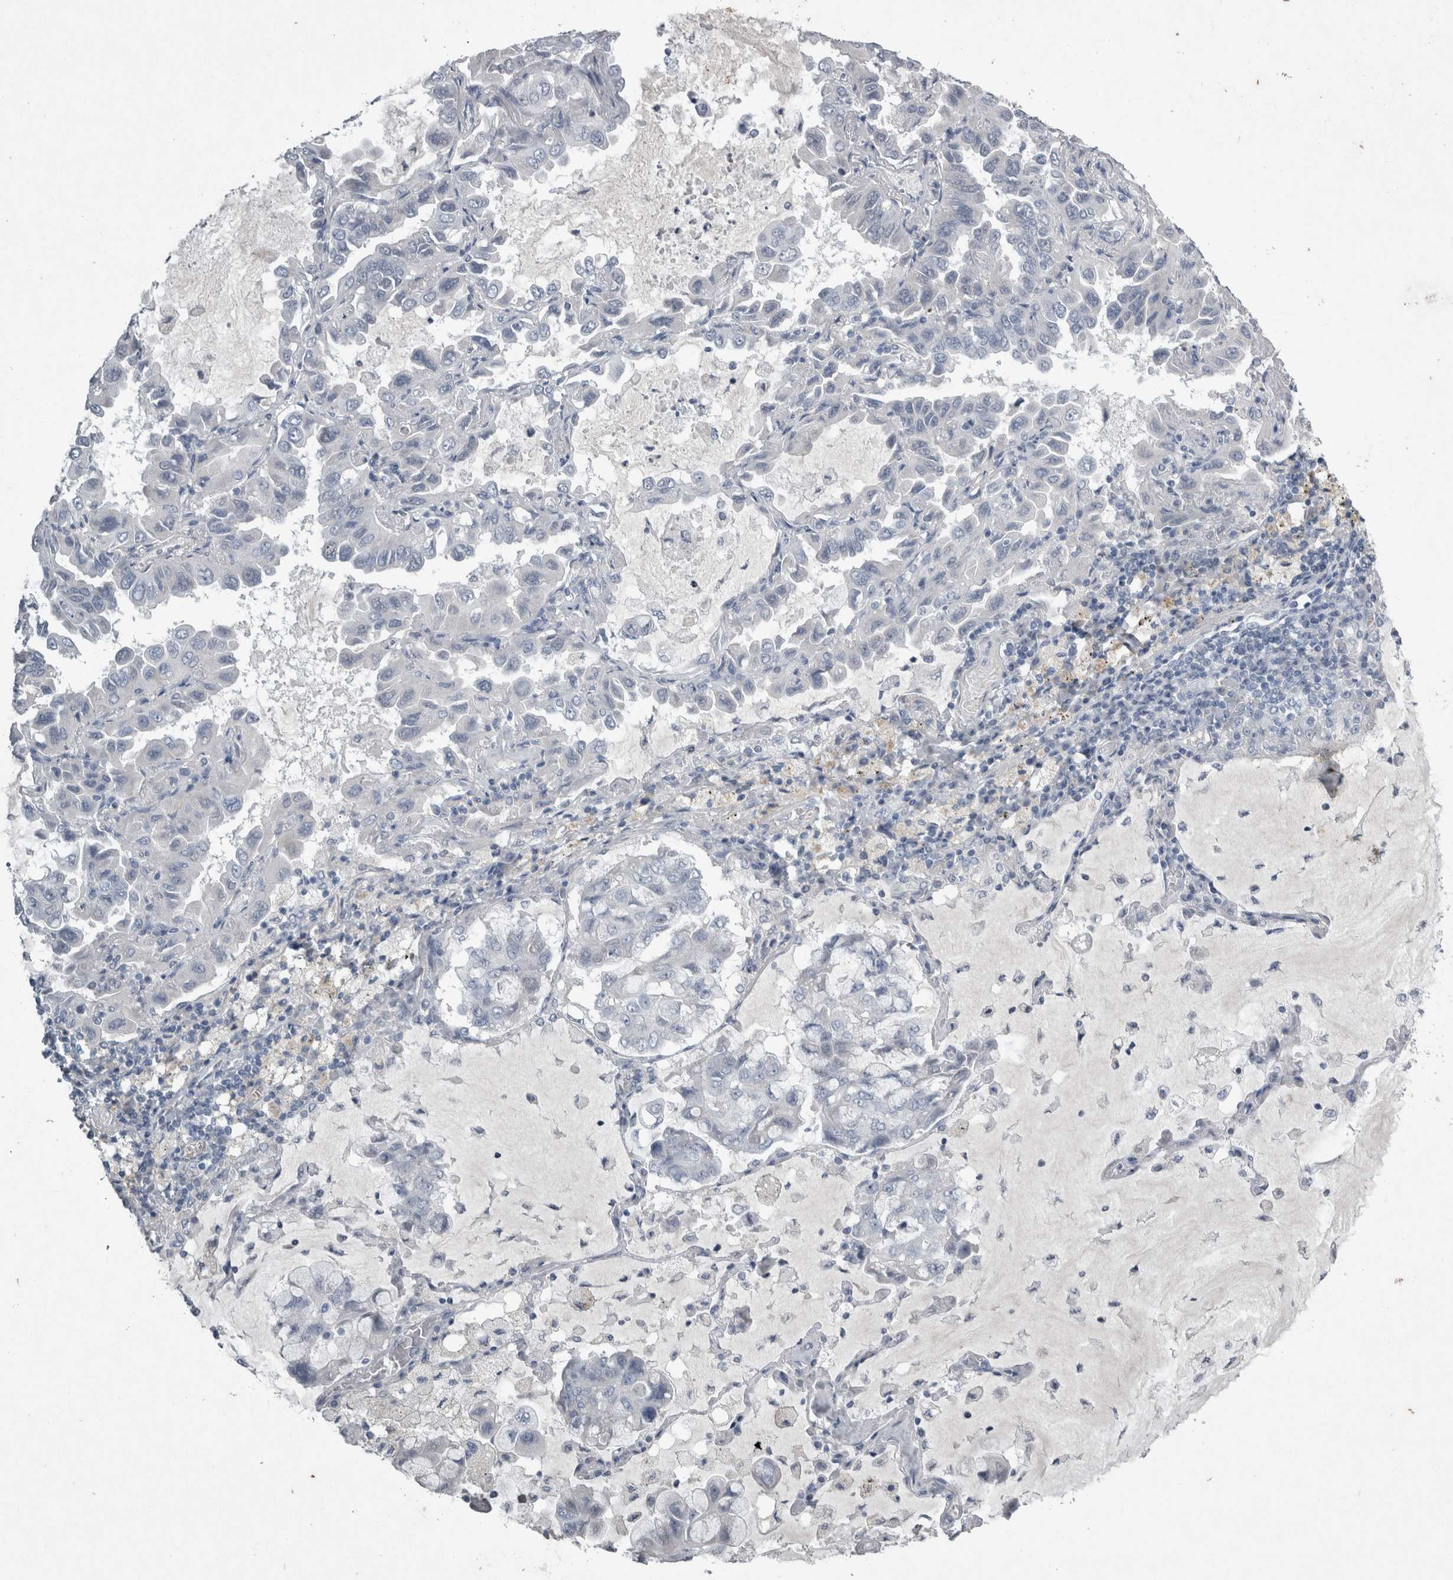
{"staining": {"intensity": "negative", "quantity": "none", "location": "none"}, "tissue": "lung cancer", "cell_type": "Tumor cells", "image_type": "cancer", "snomed": [{"axis": "morphology", "description": "Adenocarcinoma, NOS"}, {"axis": "topography", "description": "Lung"}], "caption": "High magnification brightfield microscopy of lung cancer stained with DAB (brown) and counterstained with hematoxylin (blue): tumor cells show no significant staining. Brightfield microscopy of IHC stained with DAB (3,3'-diaminobenzidine) (brown) and hematoxylin (blue), captured at high magnification.", "gene": "PDX1", "patient": {"sex": "male", "age": 64}}